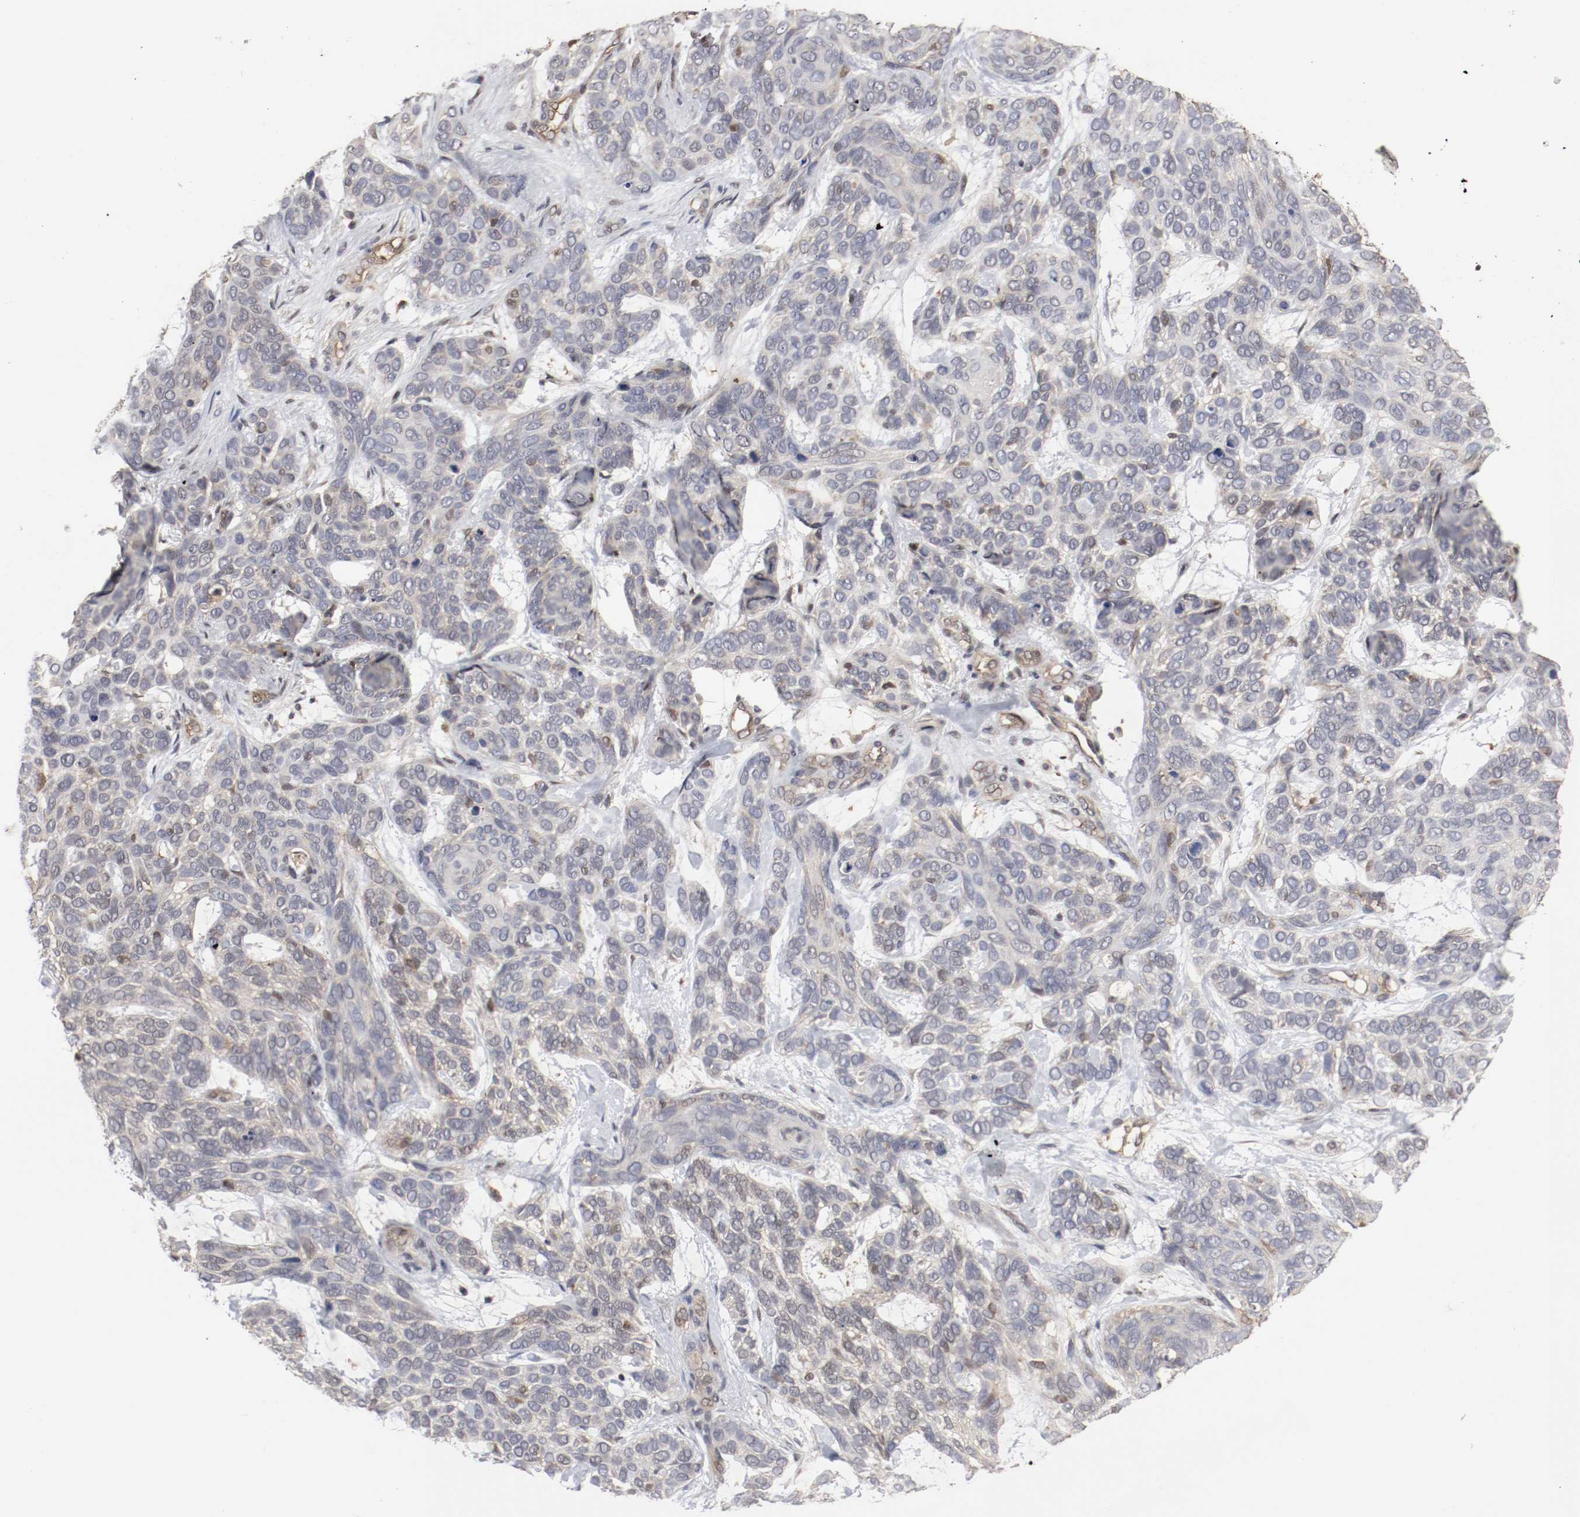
{"staining": {"intensity": "weak", "quantity": "25%-75%", "location": "cytoplasmic/membranous"}, "tissue": "skin cancer", "cell_type": "Tumor cells", "image_type": "cancer", "snomed": [{"axis": "morphology", "description": "Basal cell carcinoma"}, {"axis": "topography", "description": "Skin"}], "caption": "Immunohistochemistry photomicrograph of neoplastic tissue: skin cancer stained using immunohistochemistry displays low levels of weak protein expression localized specifically in the cytoplasmic/membranous of tumor cells, appearing as a cytoplasmic/membranous brown color.", "gene": "AFG3L2", "patient": {"sex": "male", "age": 87}}